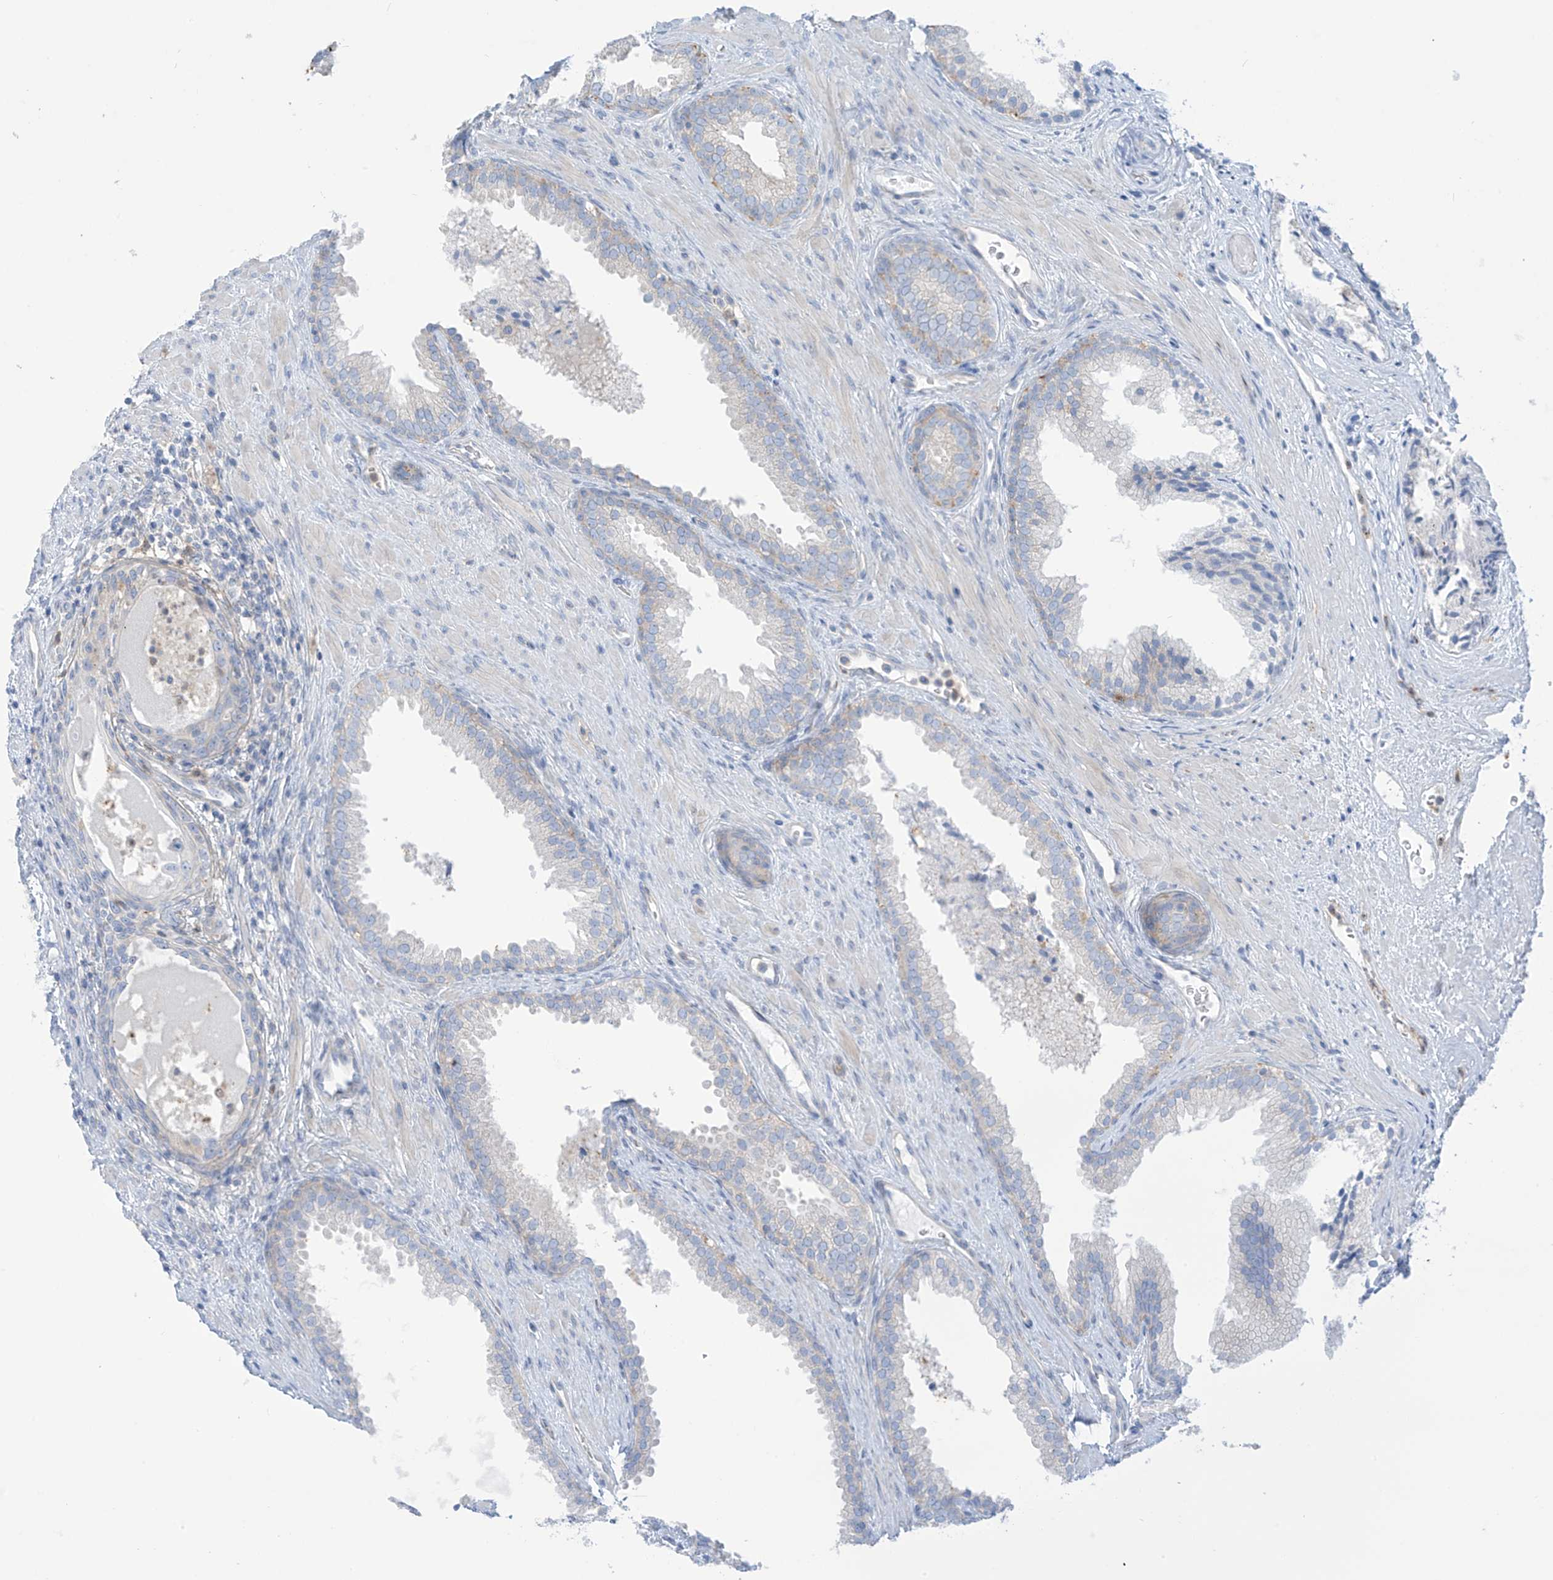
{"staining": {"intensity": "negative", "quantity": "none", "location": "none"}, "tissue": "prostate", "cell_type": "Glandular cells", "image_type": "normal", "snomed": [{"axis": "morphology", "description": "Normal tissue, NOS"}, {"axis": "topography", "description": "Prostate"}], "caption": "DAB immunohistochemical staining of unremarkable prostate reveals no significant staining in glandular cells.", "gene": "FABP2", "patient": {"sex": "male", "age": 76}}